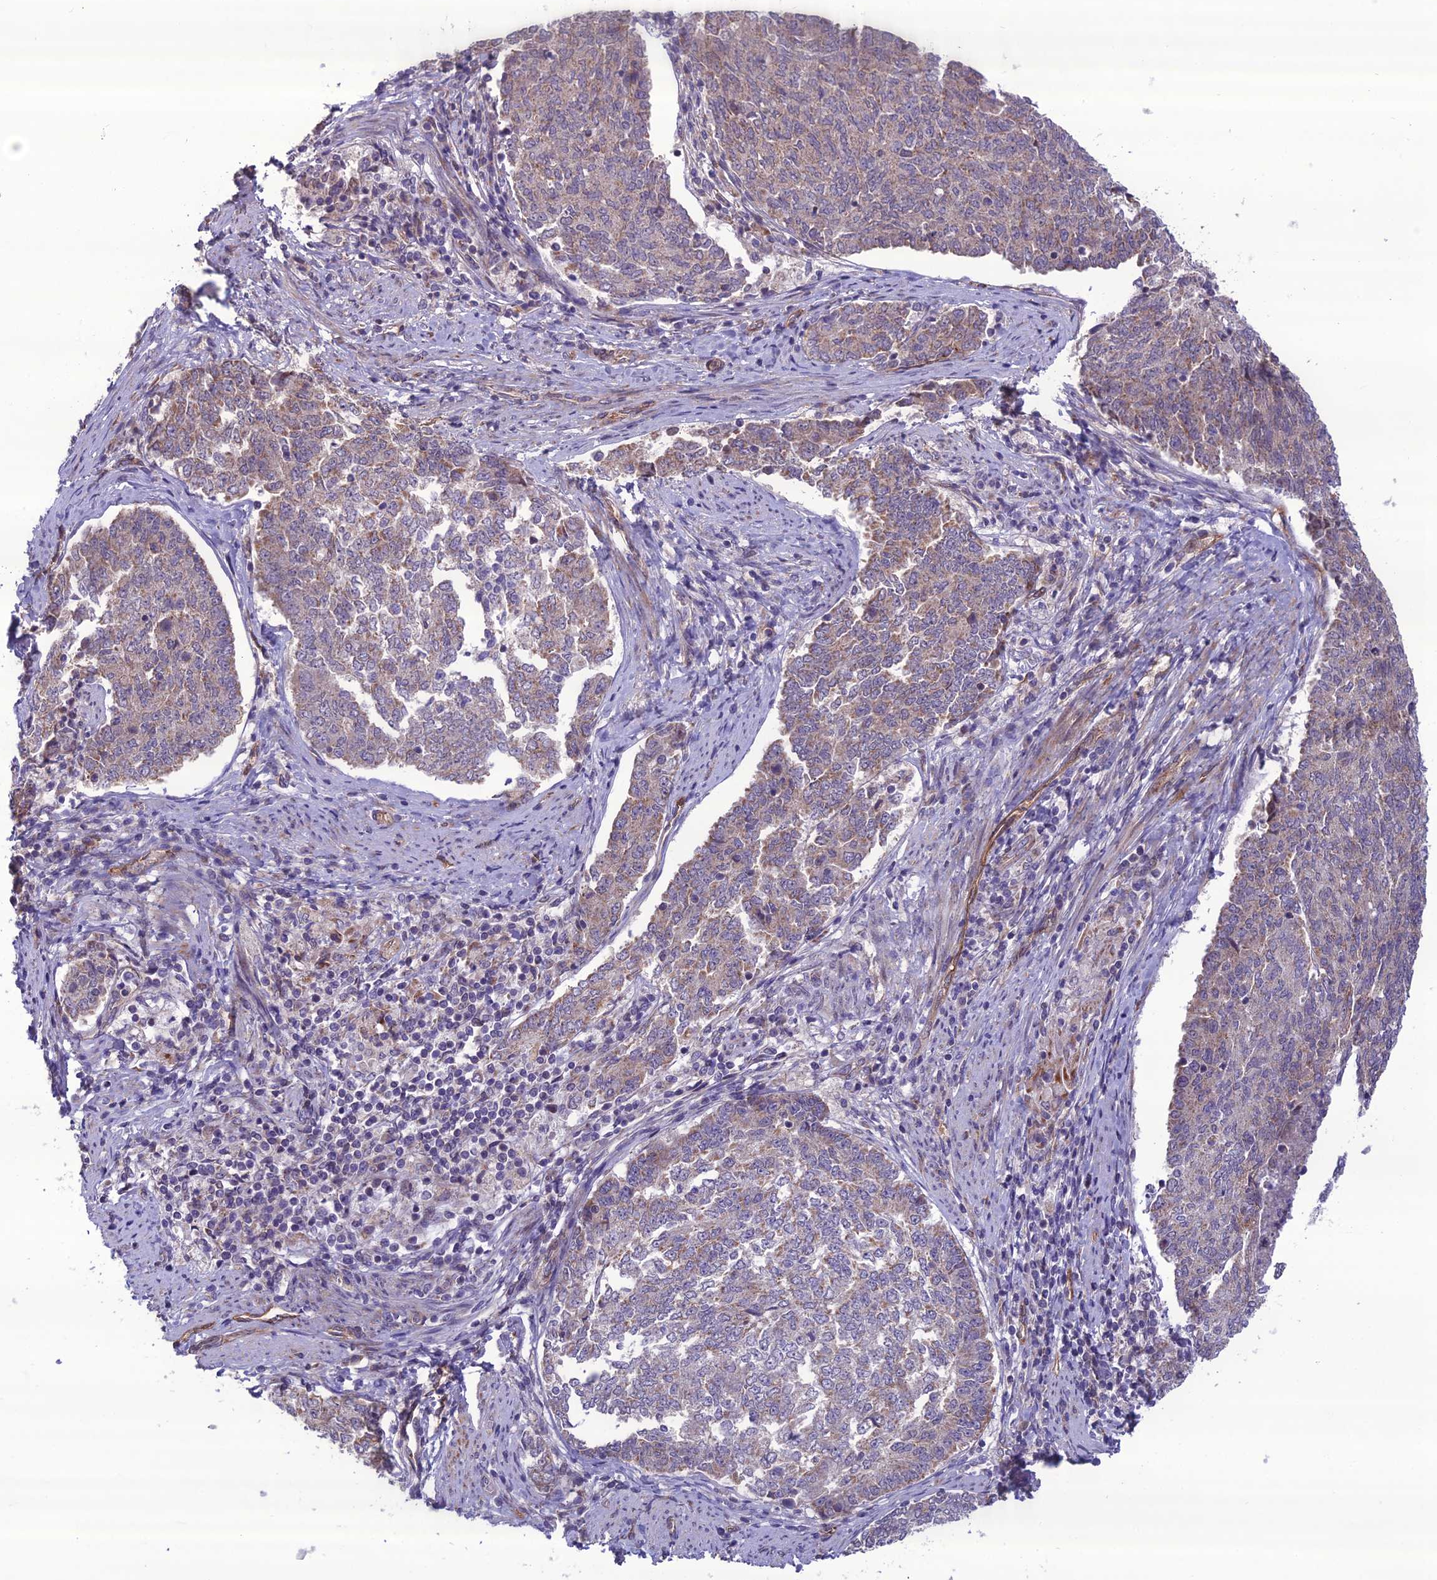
{"staining": {"intensity": "weak", "quantity": "25%-75%", "location": "cytoplasmic/membranous"}, "tissue": "endometrial cancer", "cell_type": "Tumor cells", "image_type": "cancer", "snomed": [{"axis": "morphology", "description": "Adenocarcinoma, NOS"}, {"axis": "topography", "description": "Endometrium"}], "caption": "A low amount of weak cytoplasmic/membranous expression is seen in about 25%-75% of tumor cells in adenocarcinoma (endometrial) tissue.", "gene": "NODAL", "patient": {"sex": "female", "age": 80}}